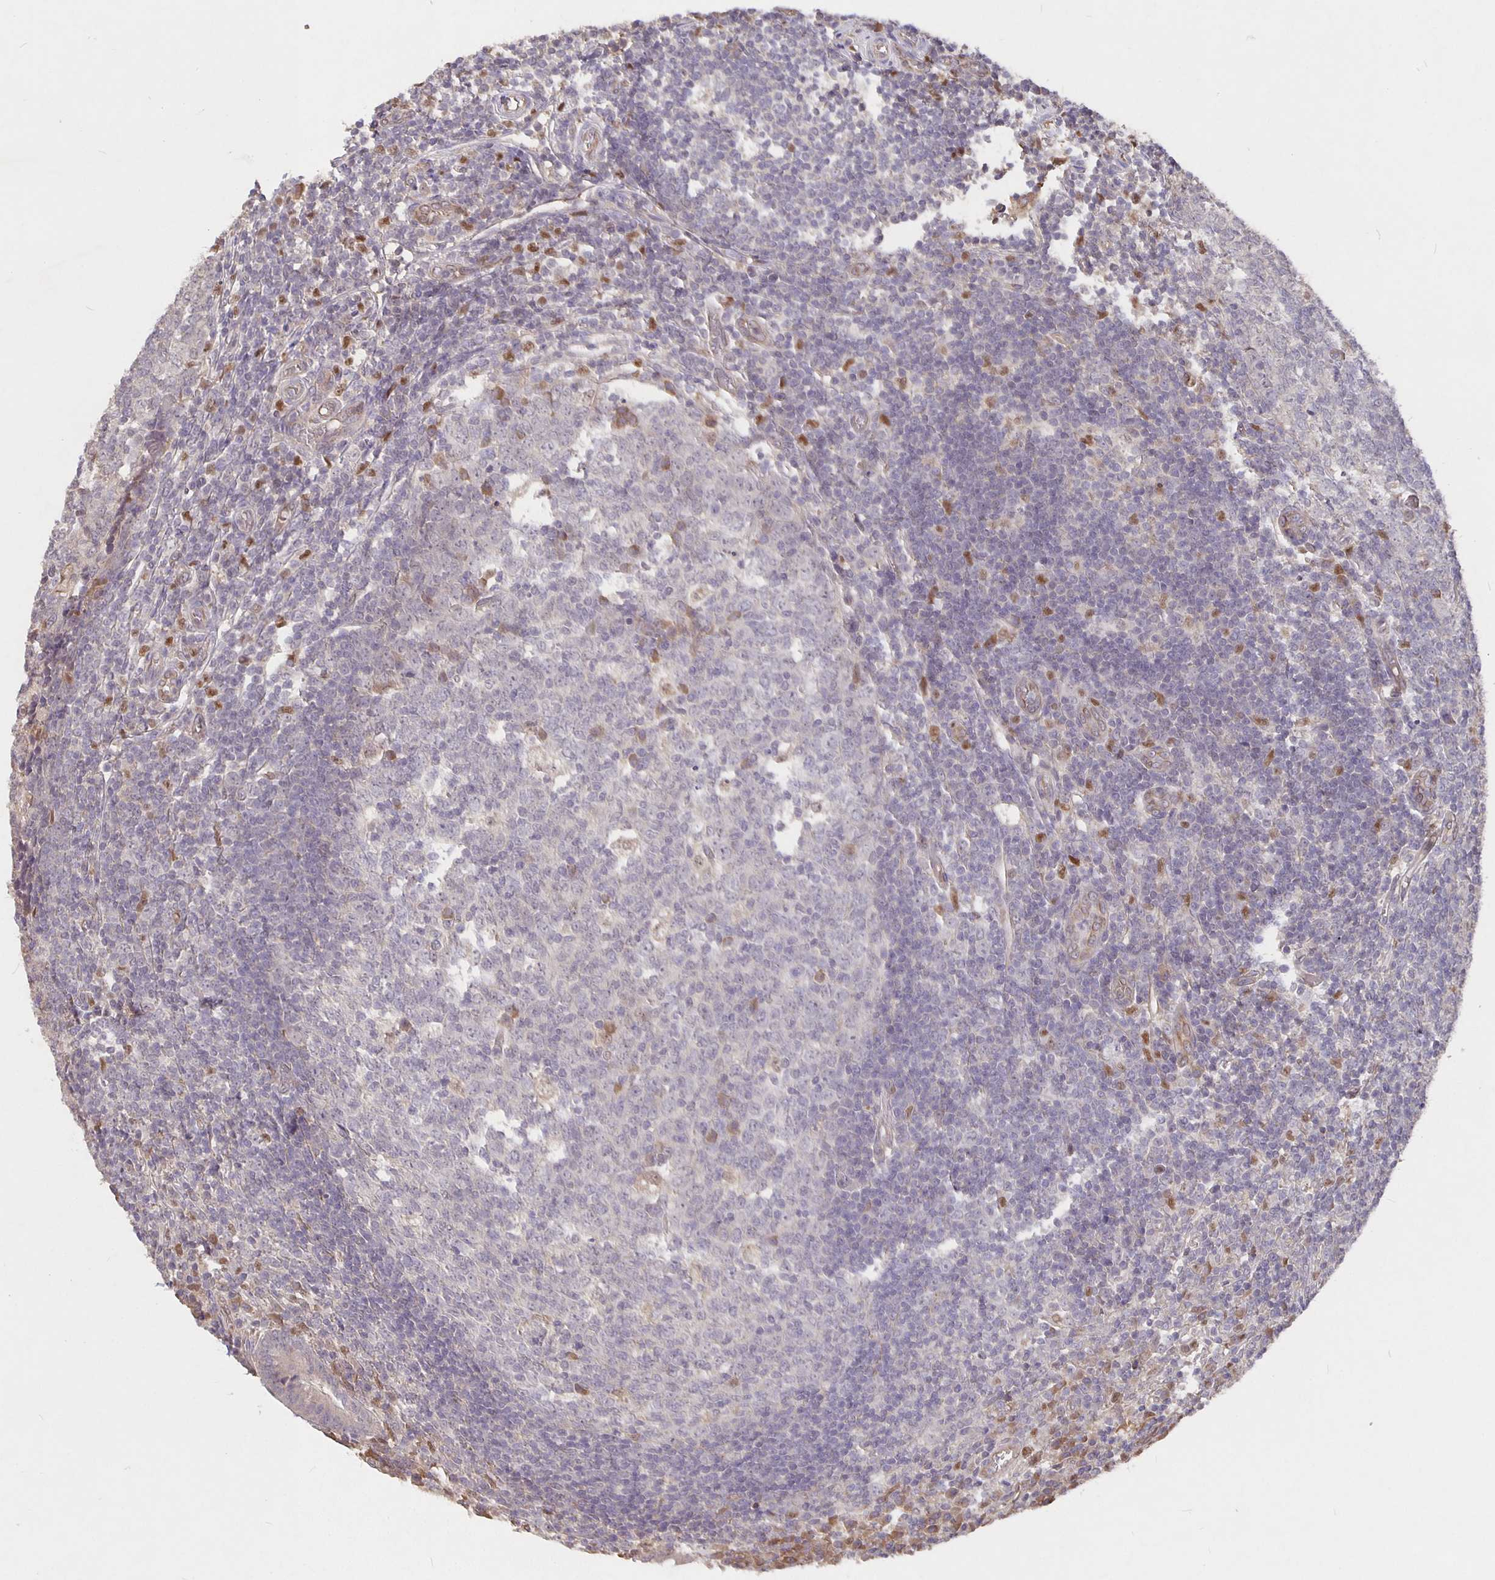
{"staining": {"intensity": "weak", "quantity": ">75%", "location": "cytoplasmic/membranous"}, "tissue": "appendix", "cell_type": "Glandular cells", "image_type": "normal", "snomed": [{"axis": "morphology", "description": "Normal tissue, NOS"}, {"axis": "topography", "description": "Appendix"}], "caption": "High-power microscopy captured an IHC histopathology image of benign appendix, revealing weak cytoplasmic/membranous positivity in about >75% of glandular cells.", "gene": "NOG", "patient": {"sex": "male", "age": 18}}